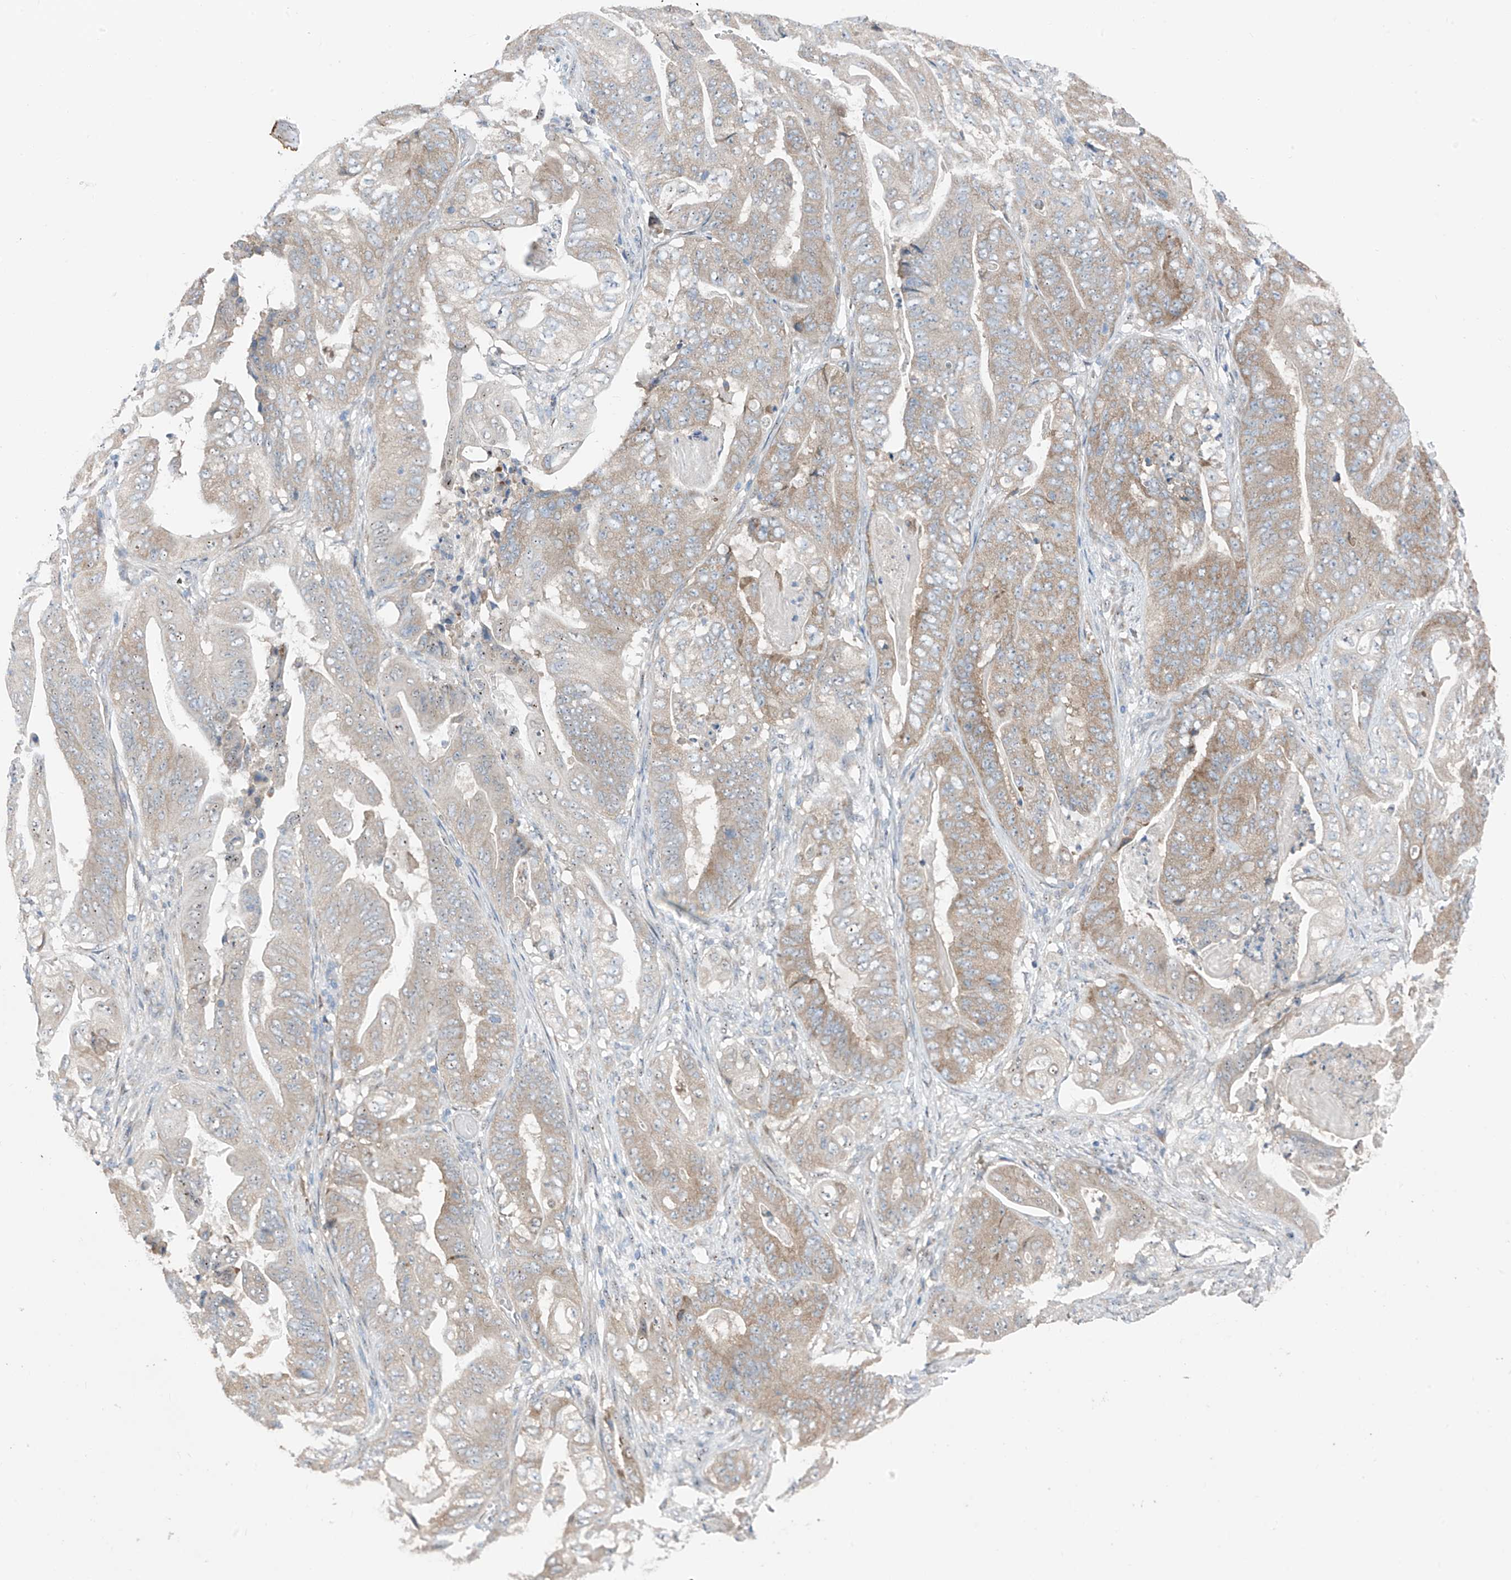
{"staining": {"intensity": "weak", "quantity": "25%-75%", "location": "cytoplasmic/membranous"}, "tissue": "stomach cancer", "cell_type": "Tumor cells", "image_type": "cancer", "snomed": [{"axis": "morphology", "description": "Adenocarcinoma, NOS"}, {"axis": "topography", "description": "Stomach"}], "caption": "The histopathology image reveals a brown stain indicating the presence of a protein in the cytoplasmic/membranous of tumor cells in stomach cancer. (DAB = brown stain, brightfield microscopy at high magnification).", "gene": "RPL4", "patient": {"sex": "female", "age": 73}}